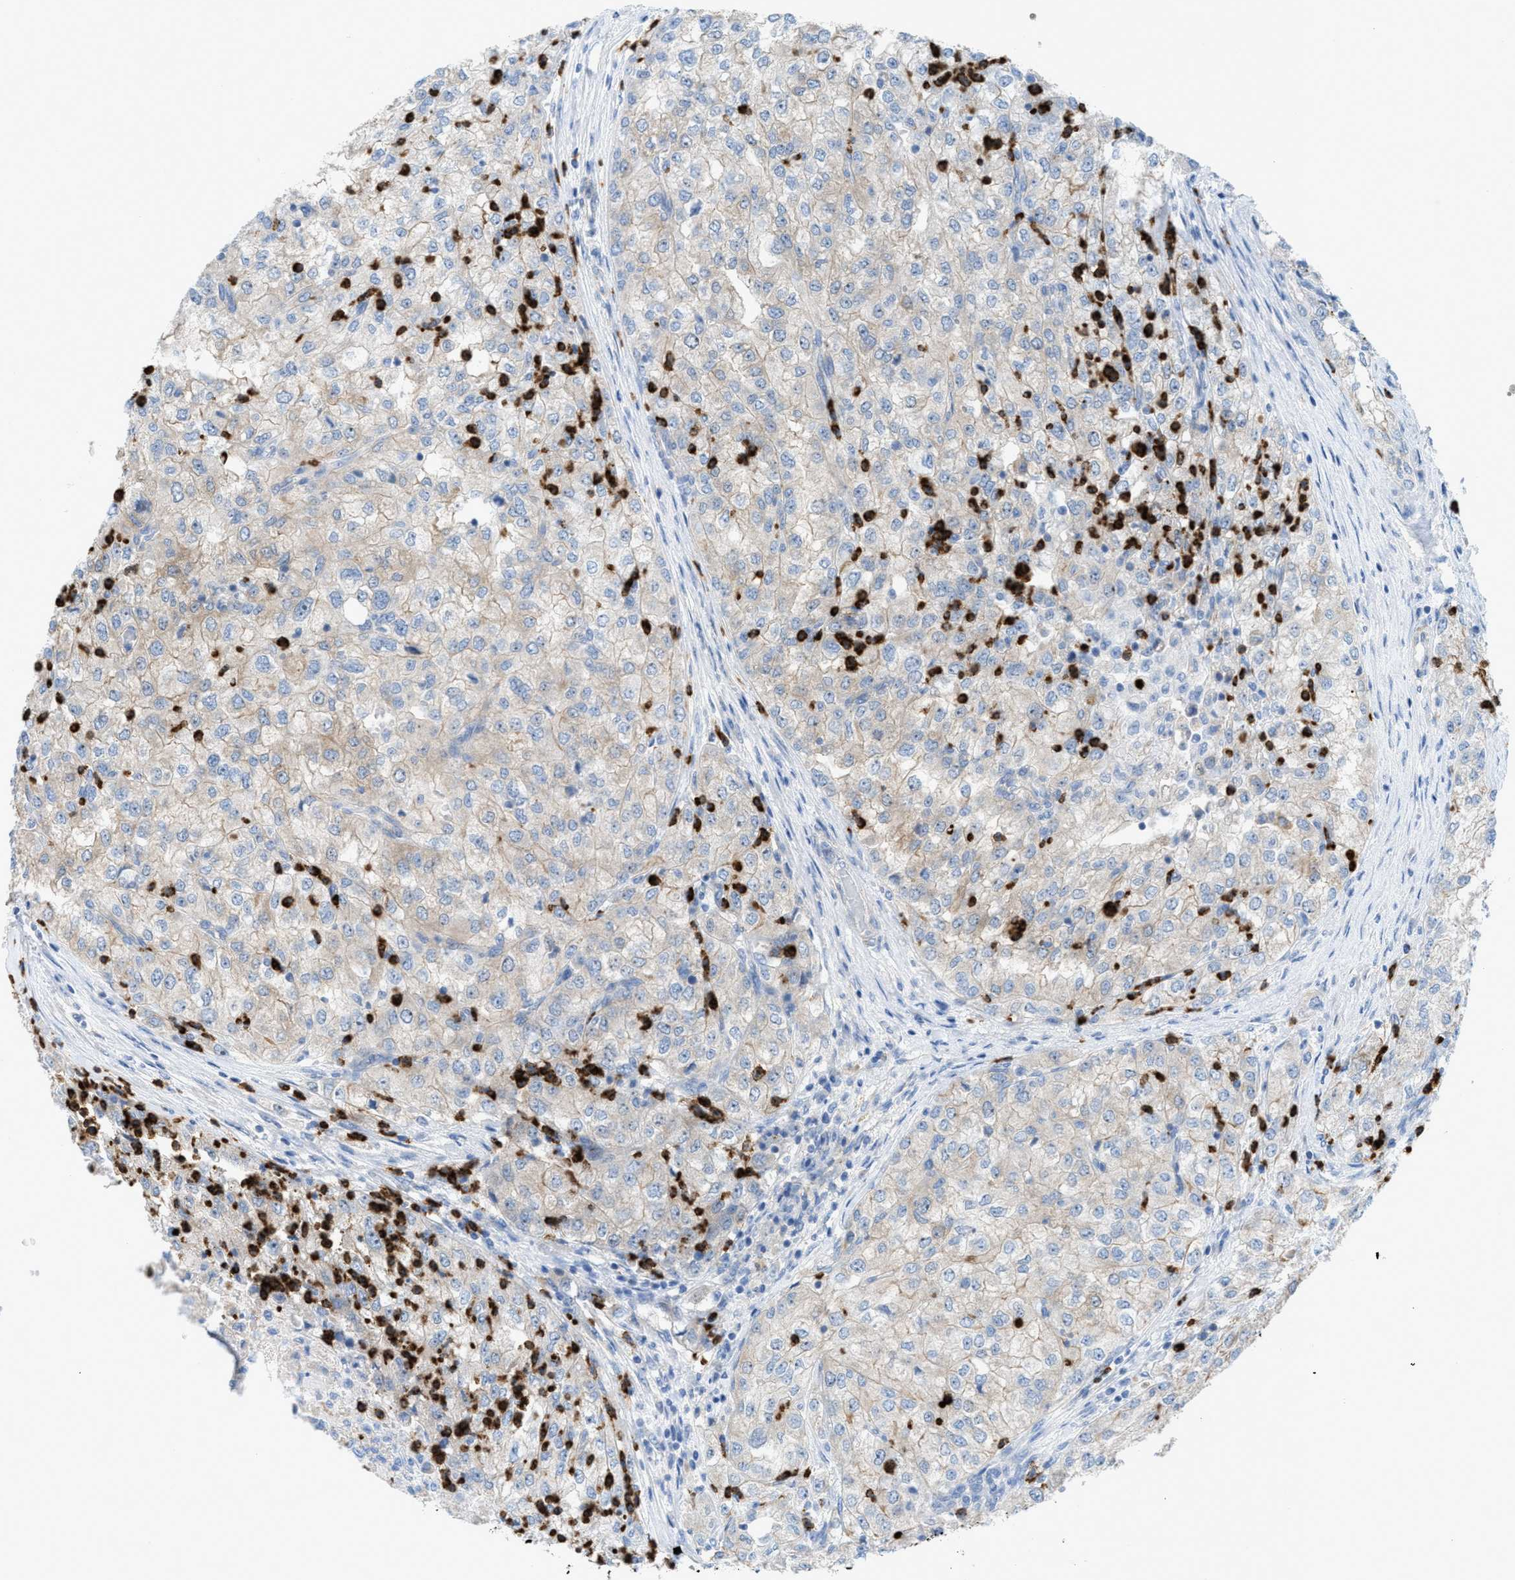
{"staining": {"intensity": "weak", "quantity": "<25%", "location": "cytoplasmic/membranous"}, "tissue": "renal cancer", "cell_type": "Tumor cells", "image_type": "cancer", "snomed": [{"axis": "morphology", "description": "Adenocarcinoma, NOS"}, {"axis": "topography", "description": "Kidney"}], "caption": "Immunohistochemistry photomicrograph of neoplastic tissue: human adenocarcinoma (renal) stained with DAB (3,3'-diaminobenzidine) reveals no significant protein positivity in tumor cells. (Stains: DAB (3,3'-diaminobenzidine) immunohistochemistry (IHC) with hematoxylin counter stain, Microscopy: brightfield microscopy at high magnification).", "gene": "CMTM1", "patient": {"sex": "female", "age": 54}}